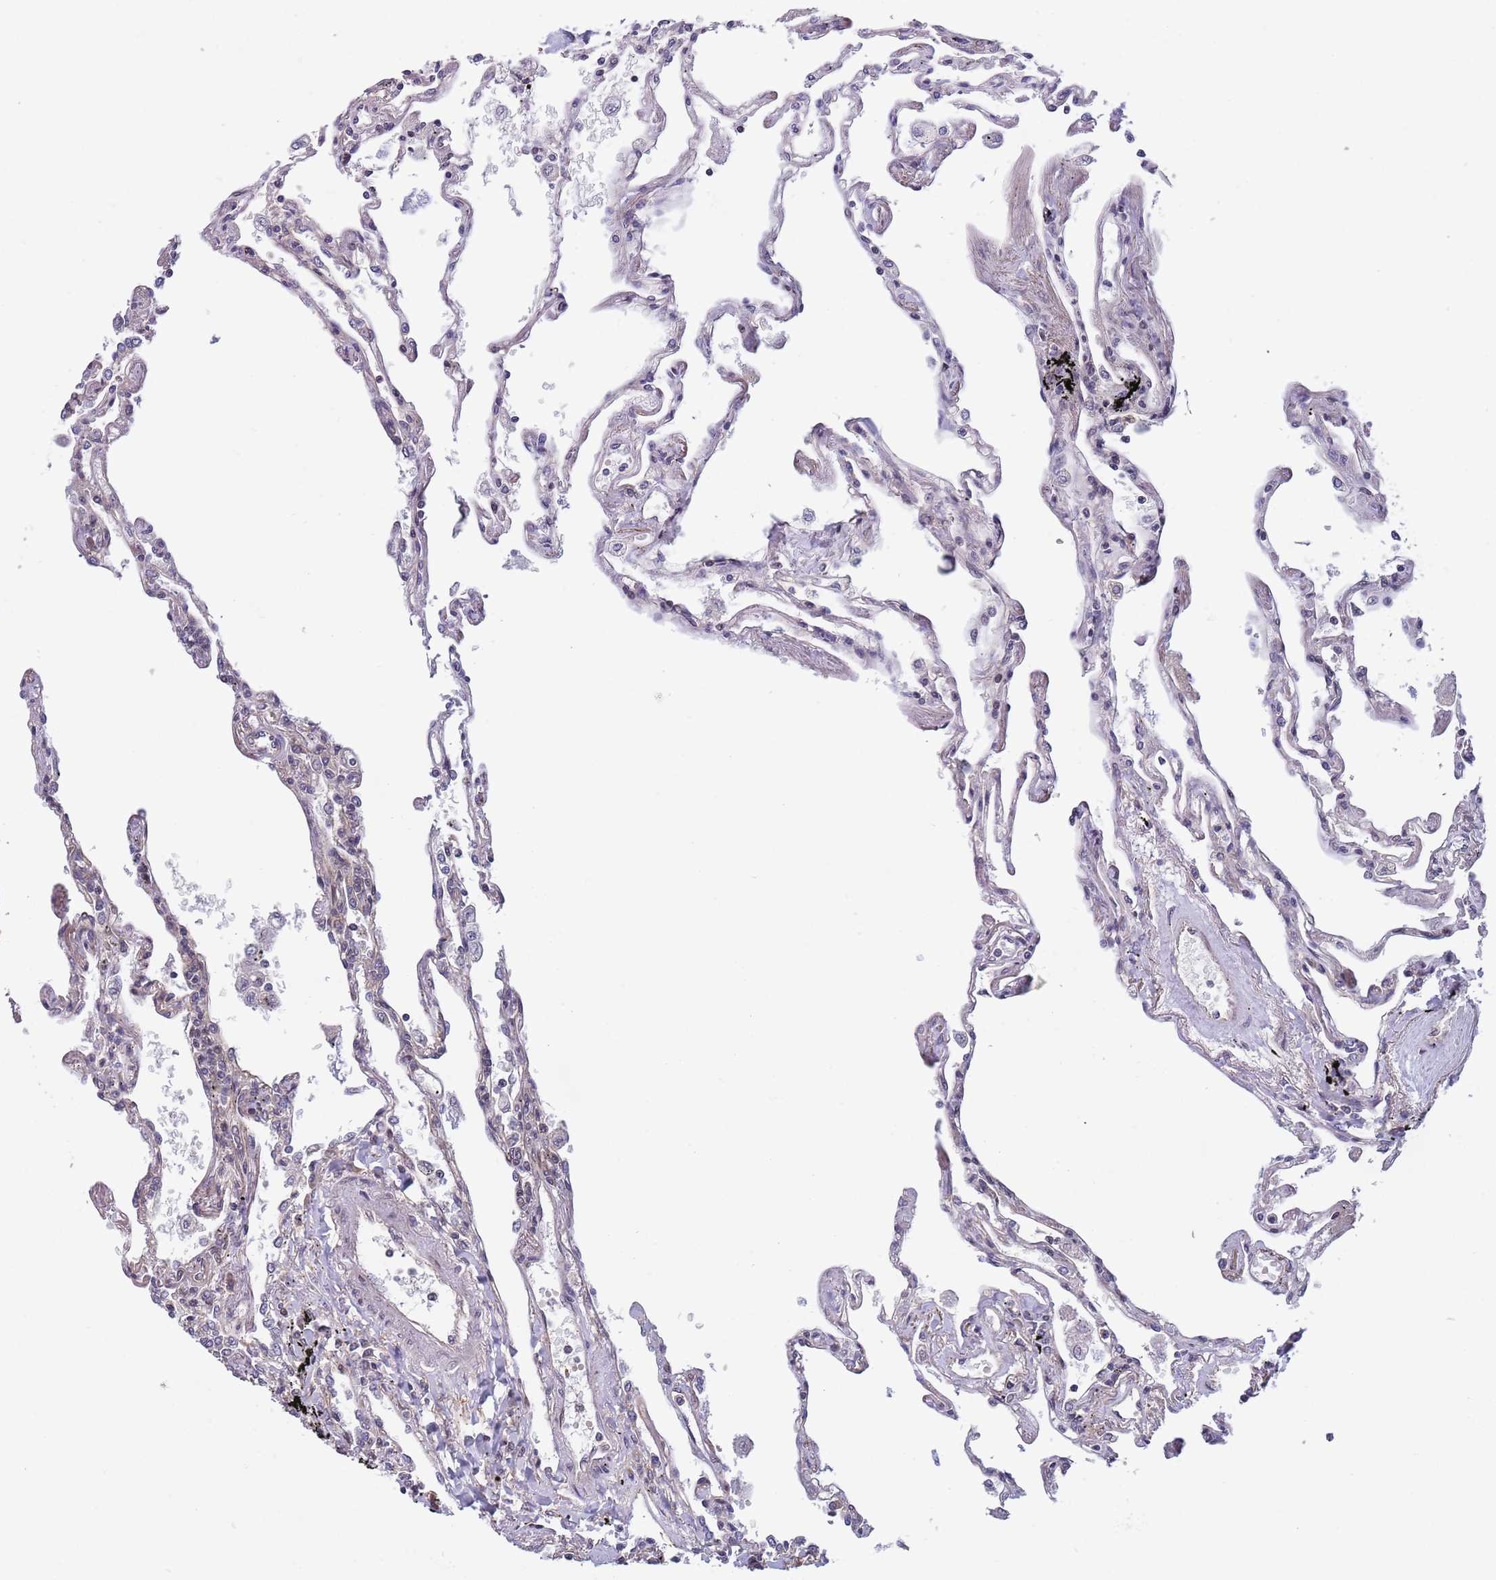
{"staining": {"intensity": "moderate", "quantity": "<25%", "location": "cytoplasmic/membranous,nuclear"}, "tissue": "lung", "cell_type": "Alveolar cells", "image_type": "normal", "snomed": [{"axis": "morphology", "description": "Normal tissue, NOS"}, {"axis": "topography", "description": "Lung"}], "caption": "This is a micrograph of immunohistochemistry (IHC) staining of benign lung, which shows moderate expression in the cytoplasmic/membranous,nuclear of alveolar cells.", "gene": "TBX10", "patient": {"sex": "female", "age": 67}}